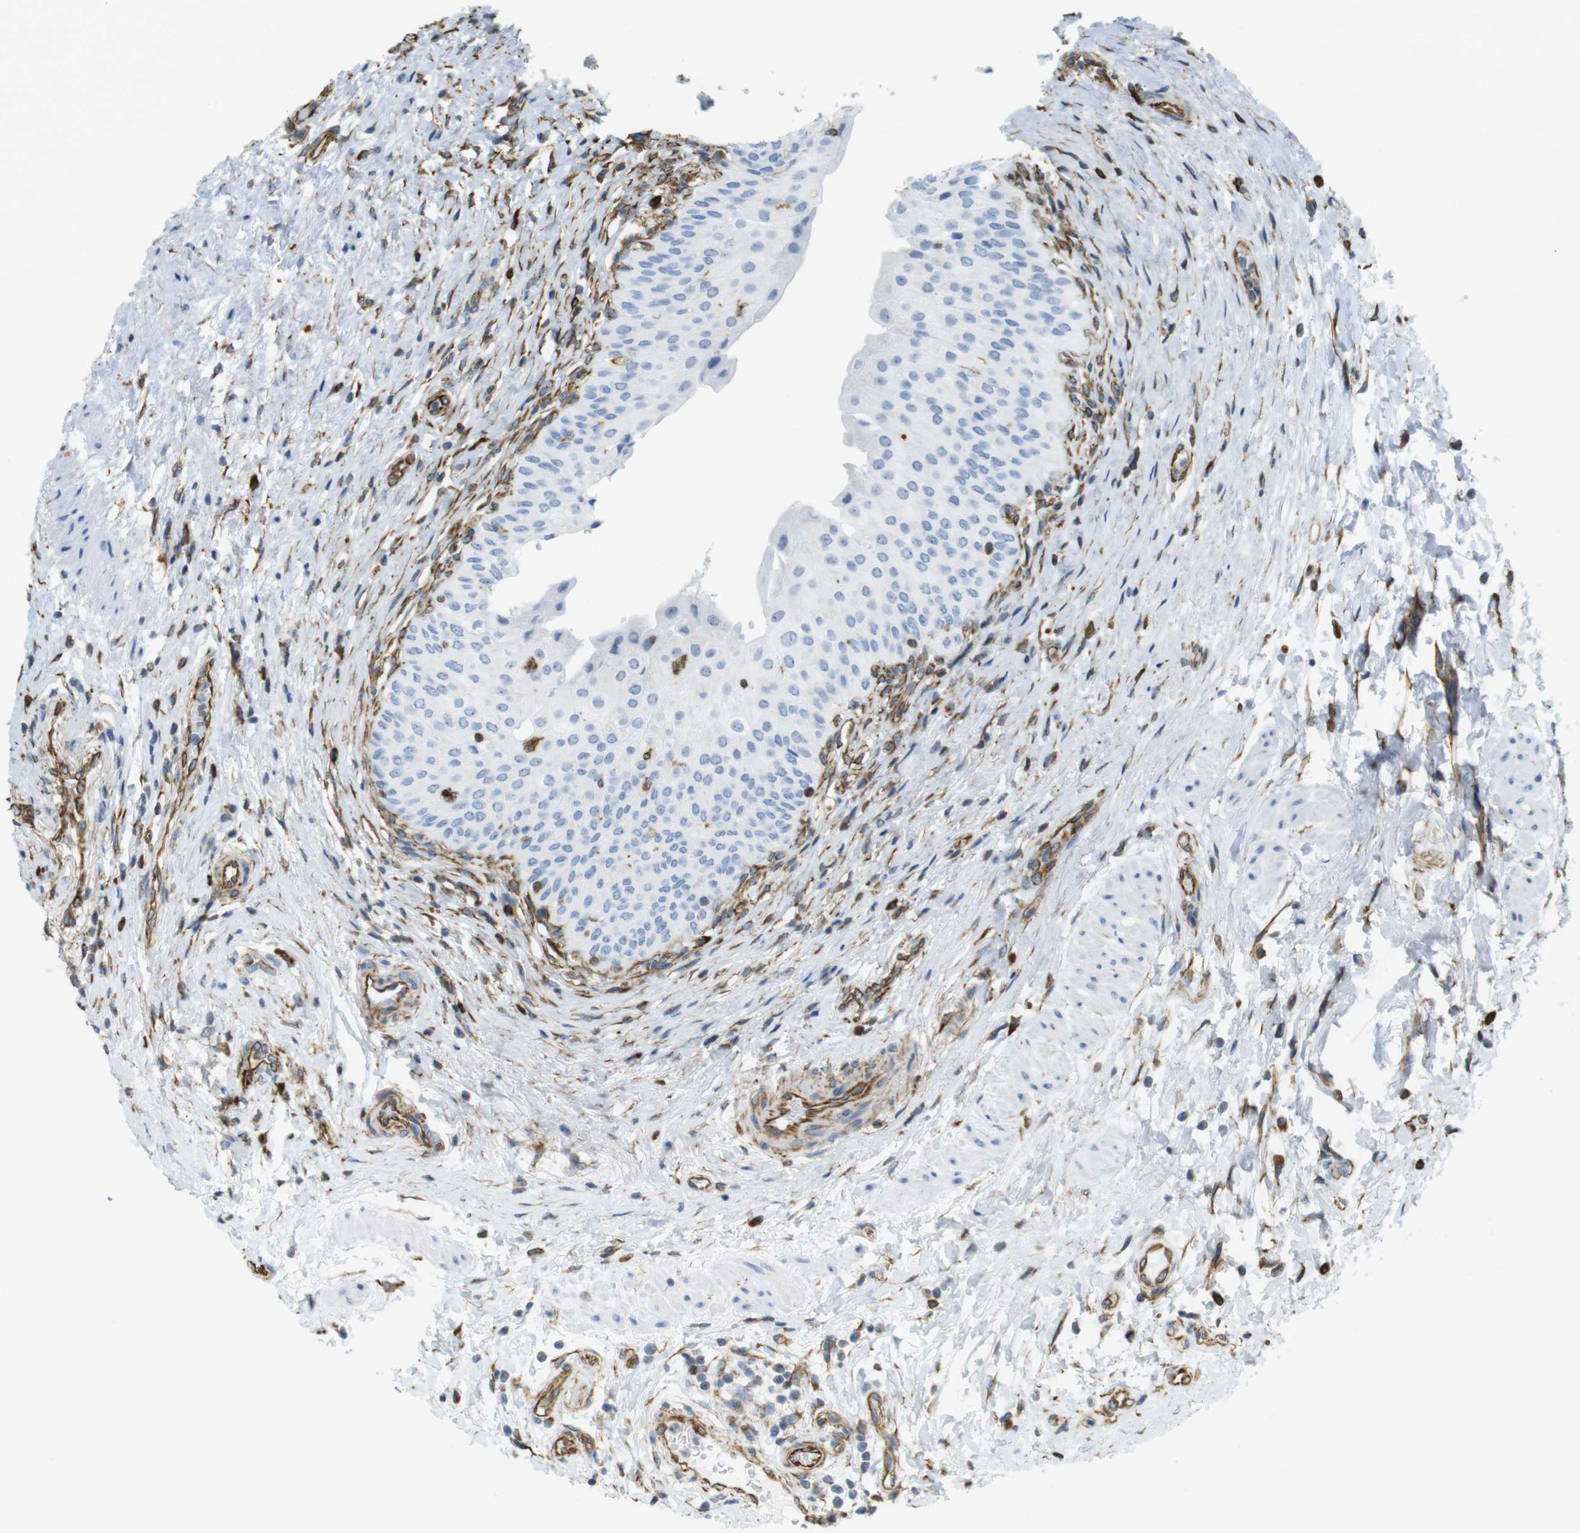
{"staining": {"intensity": "negative", "quantity": "none", "location": "none"}, "tissue": "urinary bladder", "cell_type": "Urothelial cells", "image_type": "normal", "snomed": [{"axis": "morphology", "description": "Normal tissue, NOS"}, {"axis": "morphology", "description": "Urothelial carcinoma, High grade"}, {"axis": "topography", "description": "Urinary bladder"}], "caption": "Urothelial cells are negative for brown protein staining in unremarkable urinary bladder. The staining was performed using DAB (3,3'-diaminobenzidine) to visualize the protein expression in brown, while the nuclei were stained in blue with hematoxylin (Magnification: 20x).", "gene": "MS4A10", "patient": {"sex": "male", "age": 46}}